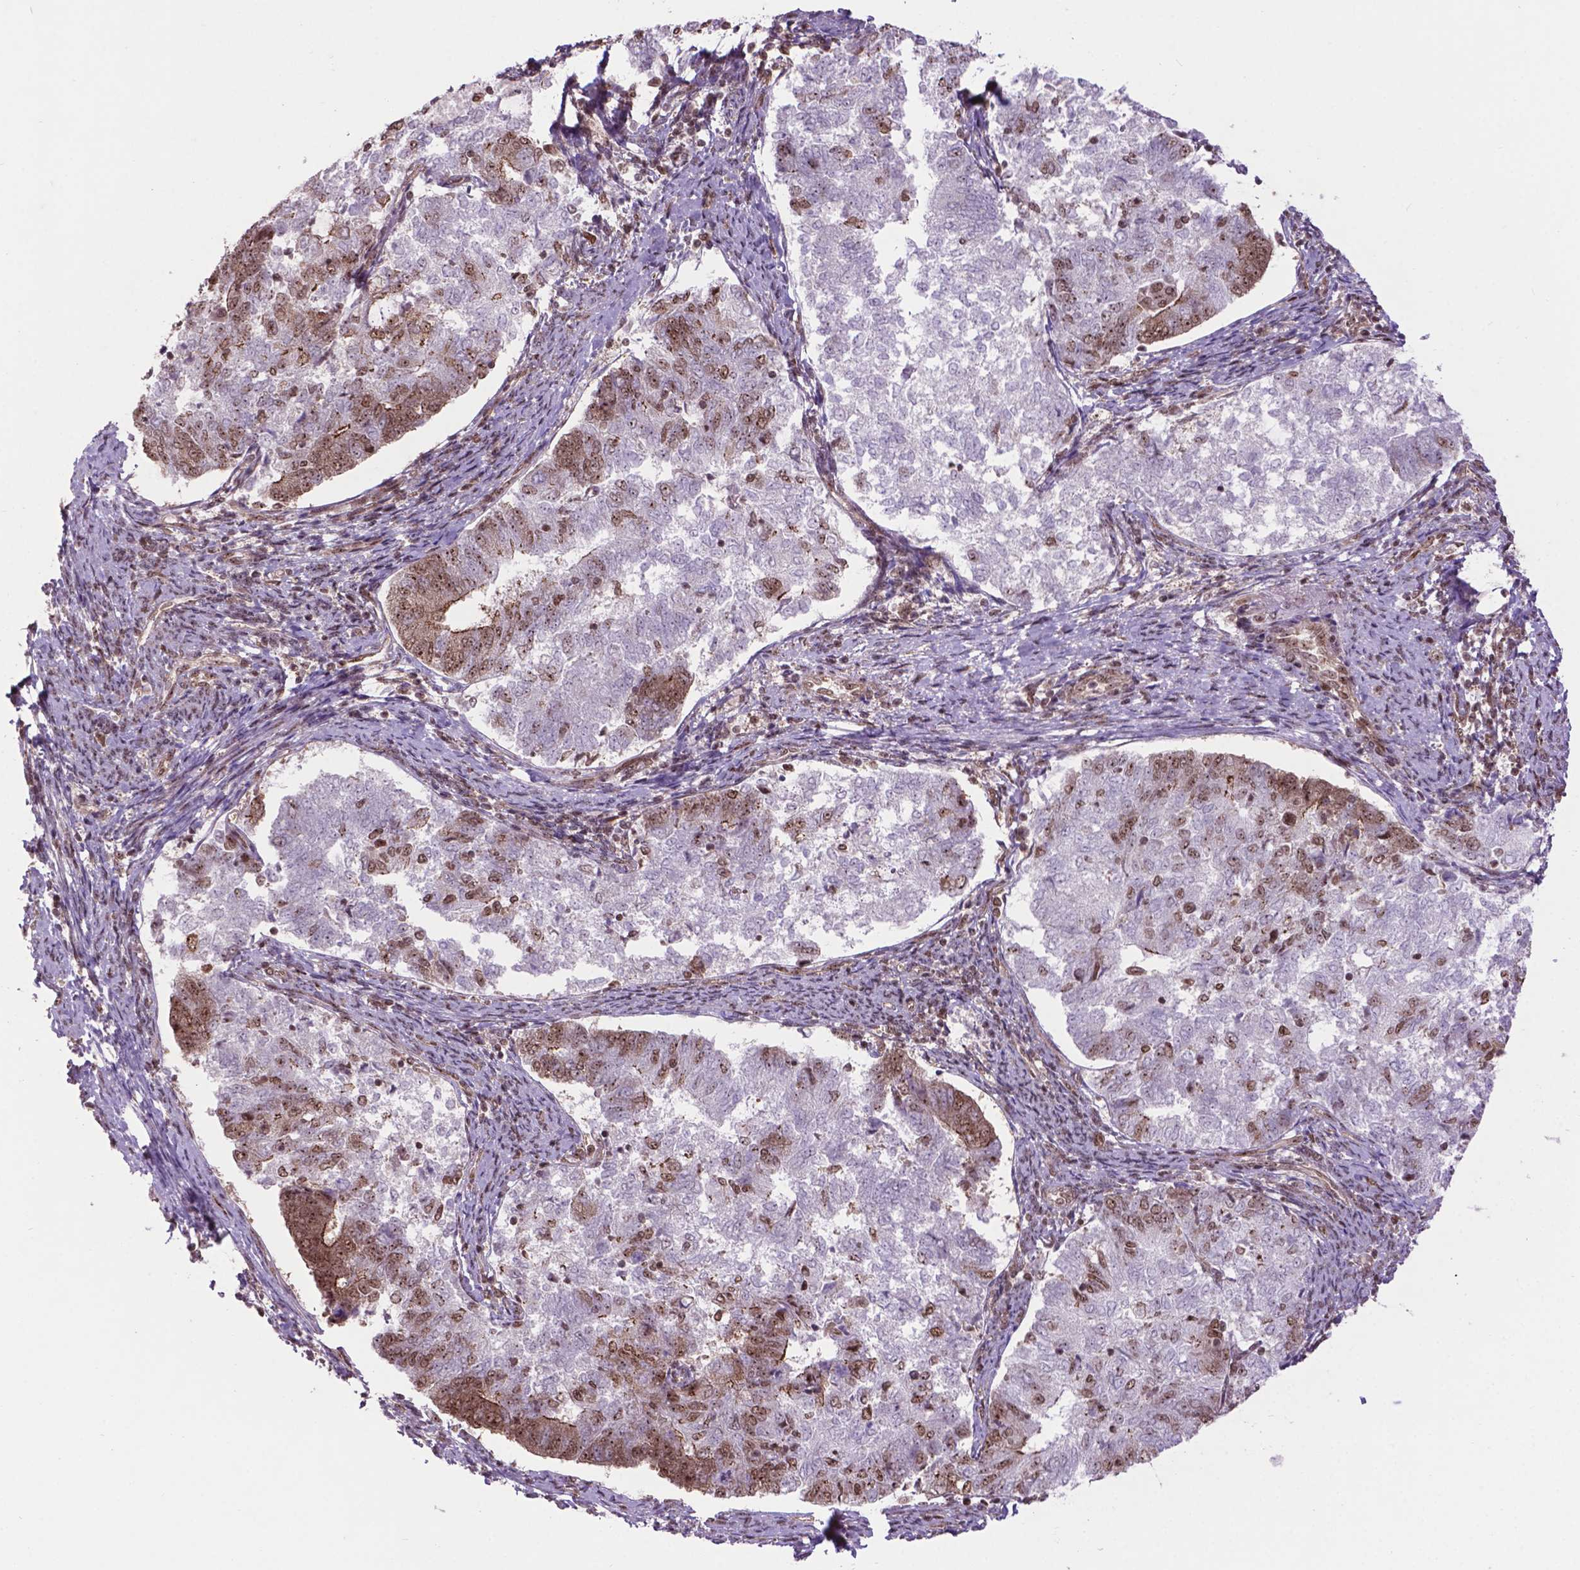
{"staining": {"intensity": "moderate", "quantity": "25%-75%", "location": "nuclear"}, "tissue": "endometrial cancer", "cell_type": "Tumor cells", "image_type": "cancer", "snomed": [{"axis": "morphology", "description": "Adenocarcinoma, NOS"}, {"axis": "topography", "description": "Endometrium"}], "caption": "Adenocarcinoma (endometrial) stained for a protein (brown) demonstrates moderate nuclear positive positivity in about 25%-75% of tumor cells.", "gene": "CSNK2A1", "patient": {"sex": "female", "age": 65}}